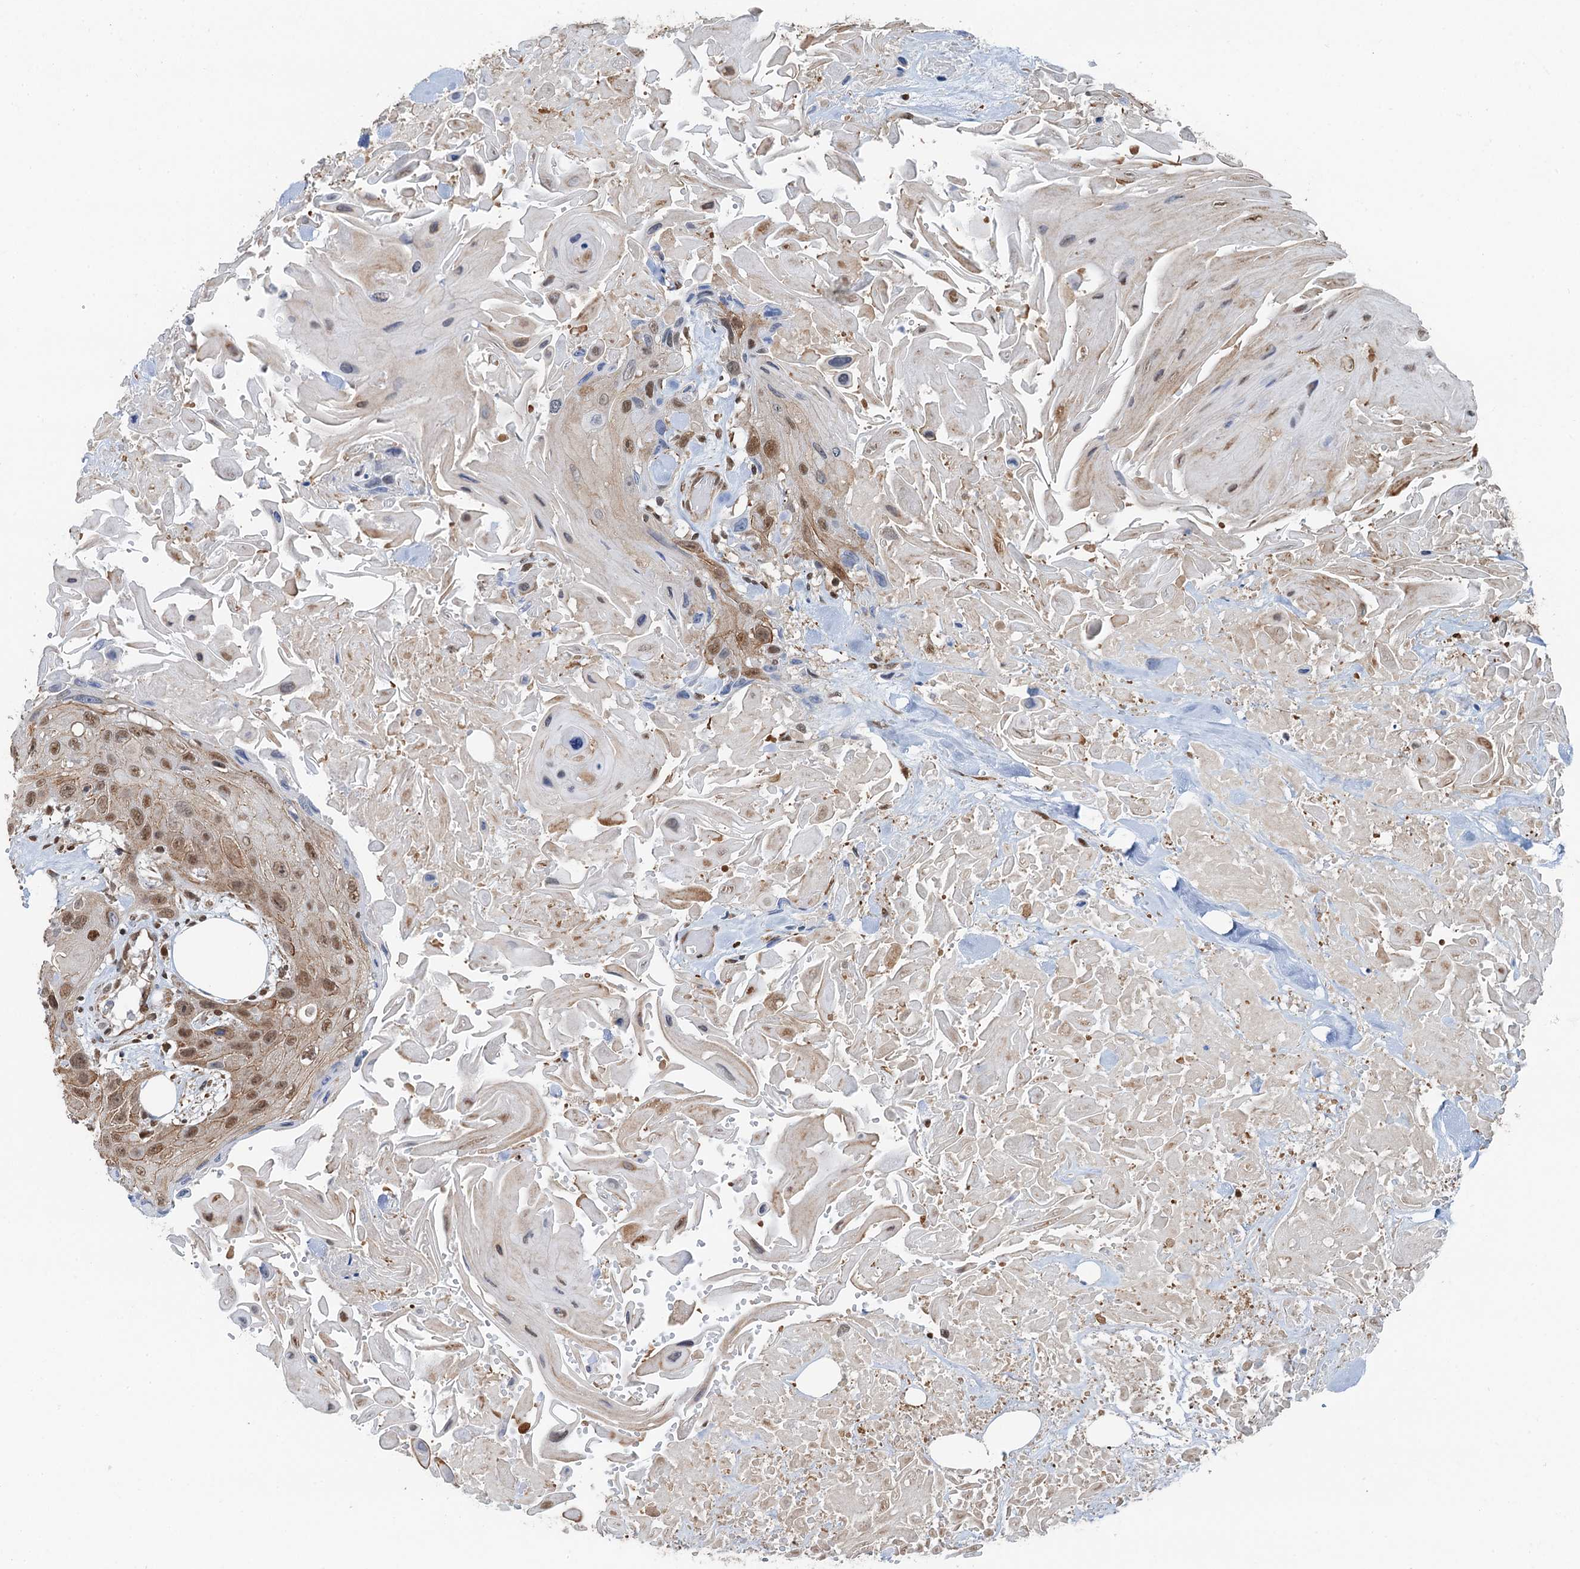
{"staining": {"intensity": "moderate", "quantity": ">75%", "location": "nuclear"}, "tissue": "head and neck cancer", "cell_type": "Tumor cells", "image_type": "cancer", "snomed": [{"axis": "morphology", "description": "Squamous cell carcinoma, NOS"}, {"axis": "topography", "description": "Head-Neck"}], "caption": "Squamous cell carcinoma (head and neck) tissue shows moderate nuclear positivity in approximately >75% of tumor cells", "gene": "CFDP1", "patient": {"sex": "male", "age": 81}}